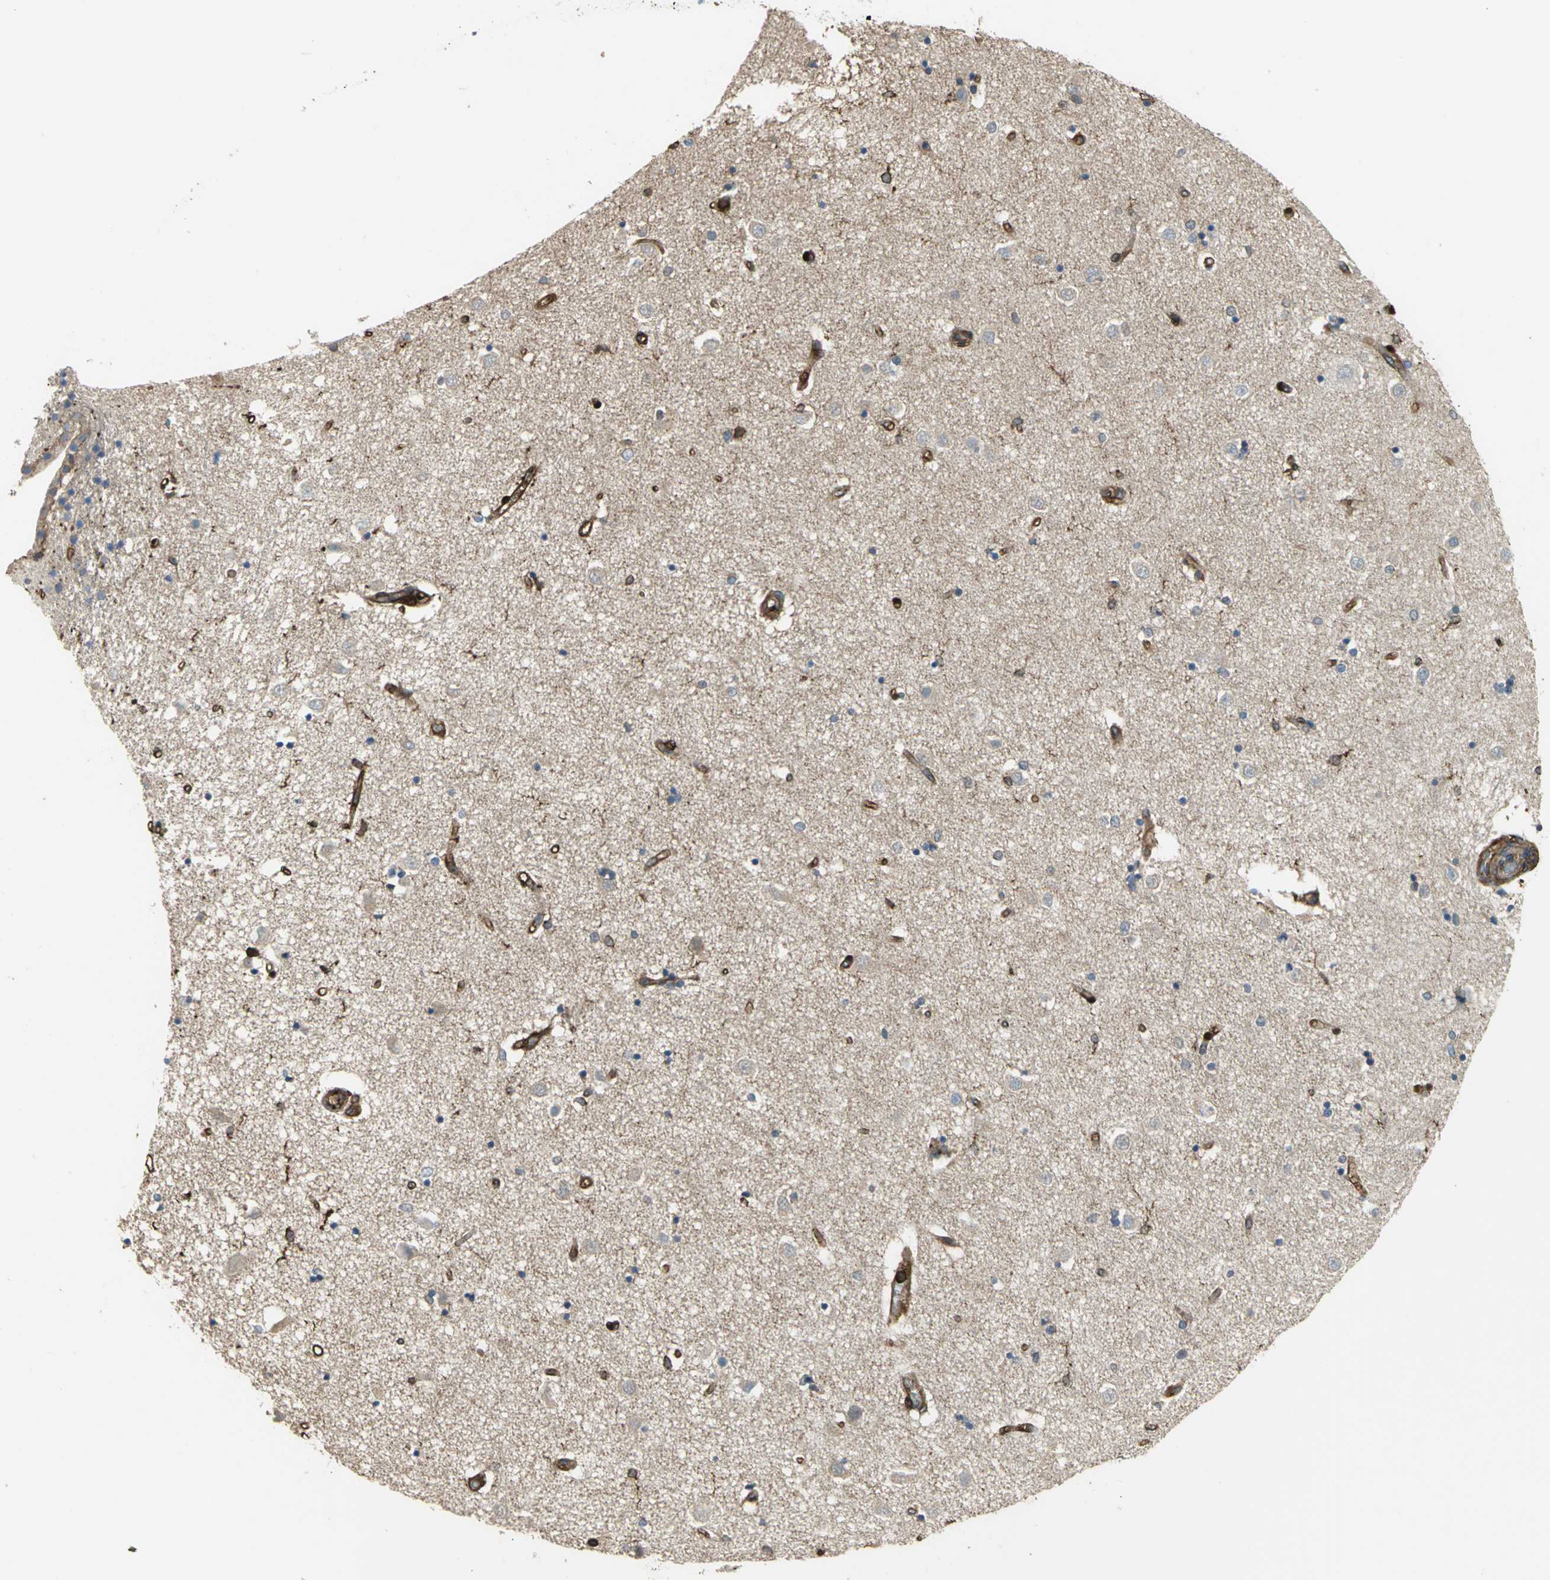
{"staining": {"intensity": "strong", "quantity": "<25%", "location": "cytoplasmic/membranous"}, "tissue": "caudate", "cell_type": "Glial cells", "image_type": "normal", "snomed": [{"axis": "morphology", "description": "Normal tissue, NOS"}, {"axis": "topography", "description": "Lateral ventricle wall"}], "caption": "Protein staining of normal caudate exhibits strong cytoplasmic/membranous positivity in approximately <25% of glial cells. The staining was performed using DAB (3,3'-diaminobenzidine) to visualize the protein expression in brown, while the nuclei were stained in blue with hematoxylin (Magnification: 20x).", "gene": "TLN1", "patient": {"sex": "female", "age": 54}}